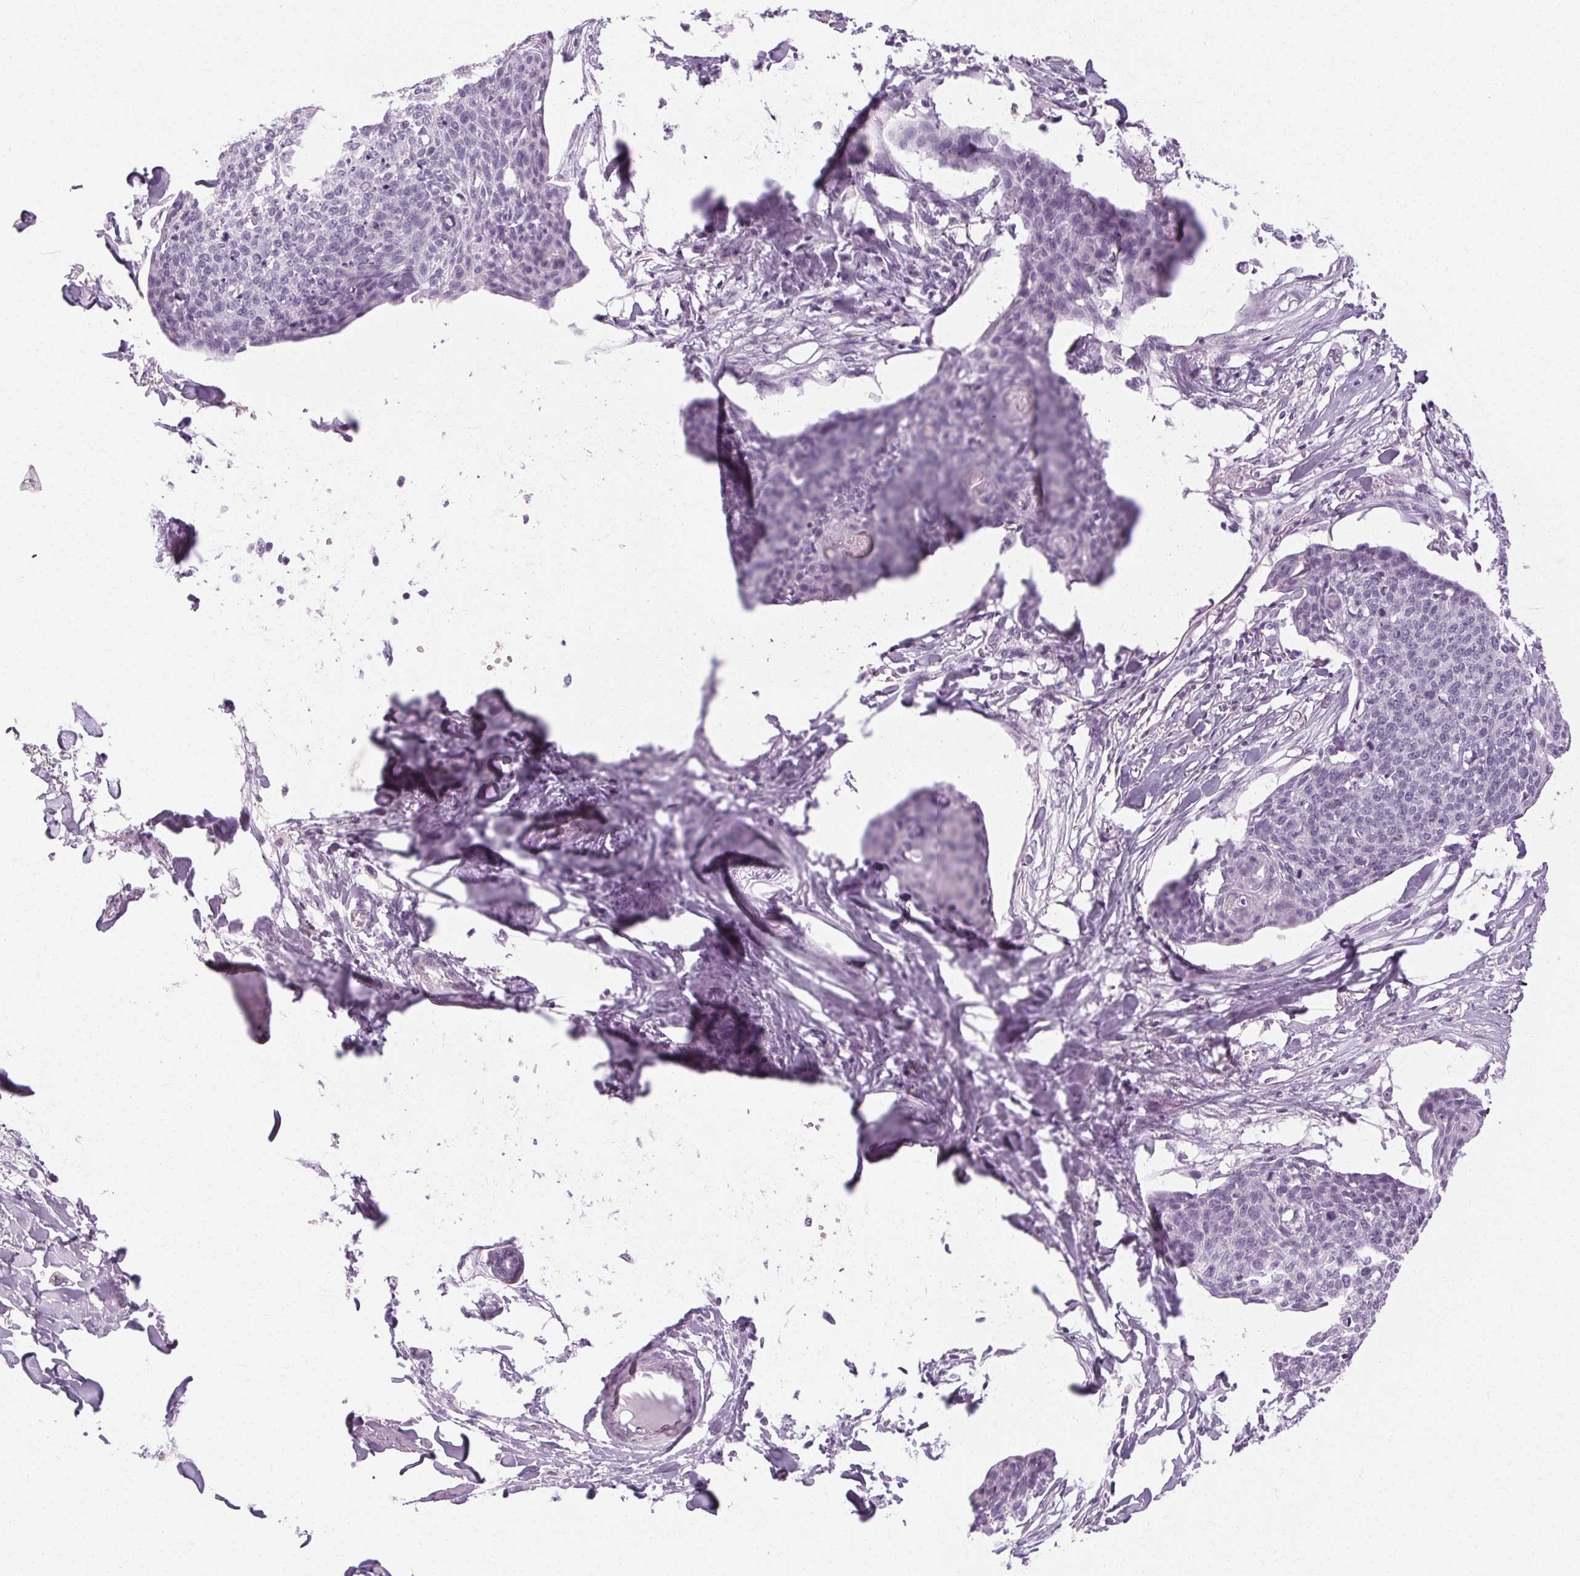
{"staining": {"intensity": "negative", "quantity": "none", "location": "none"}, "tissue": "skin cancer", "cell_type": "Tumor cells", "image_type": "cancer", "snomed": [{"axis": "morphology", "description": "Squamous cell carcinoma, NOS"}, {"axis": "topography", "description": "Skin"}, {"axis": "topography", "description": "Vulva"}], "caption": "Immunohistochemistry histopathology image of human squamous cell carcinoma (skin) stained for a protein (brown), which exhibits no expression in tumor cells. (DAB immunohistochemistry visualized using brightfield microscopy, high magnification).", "gene": "POMC", "patient": {"sex": "female", "age": 75}}